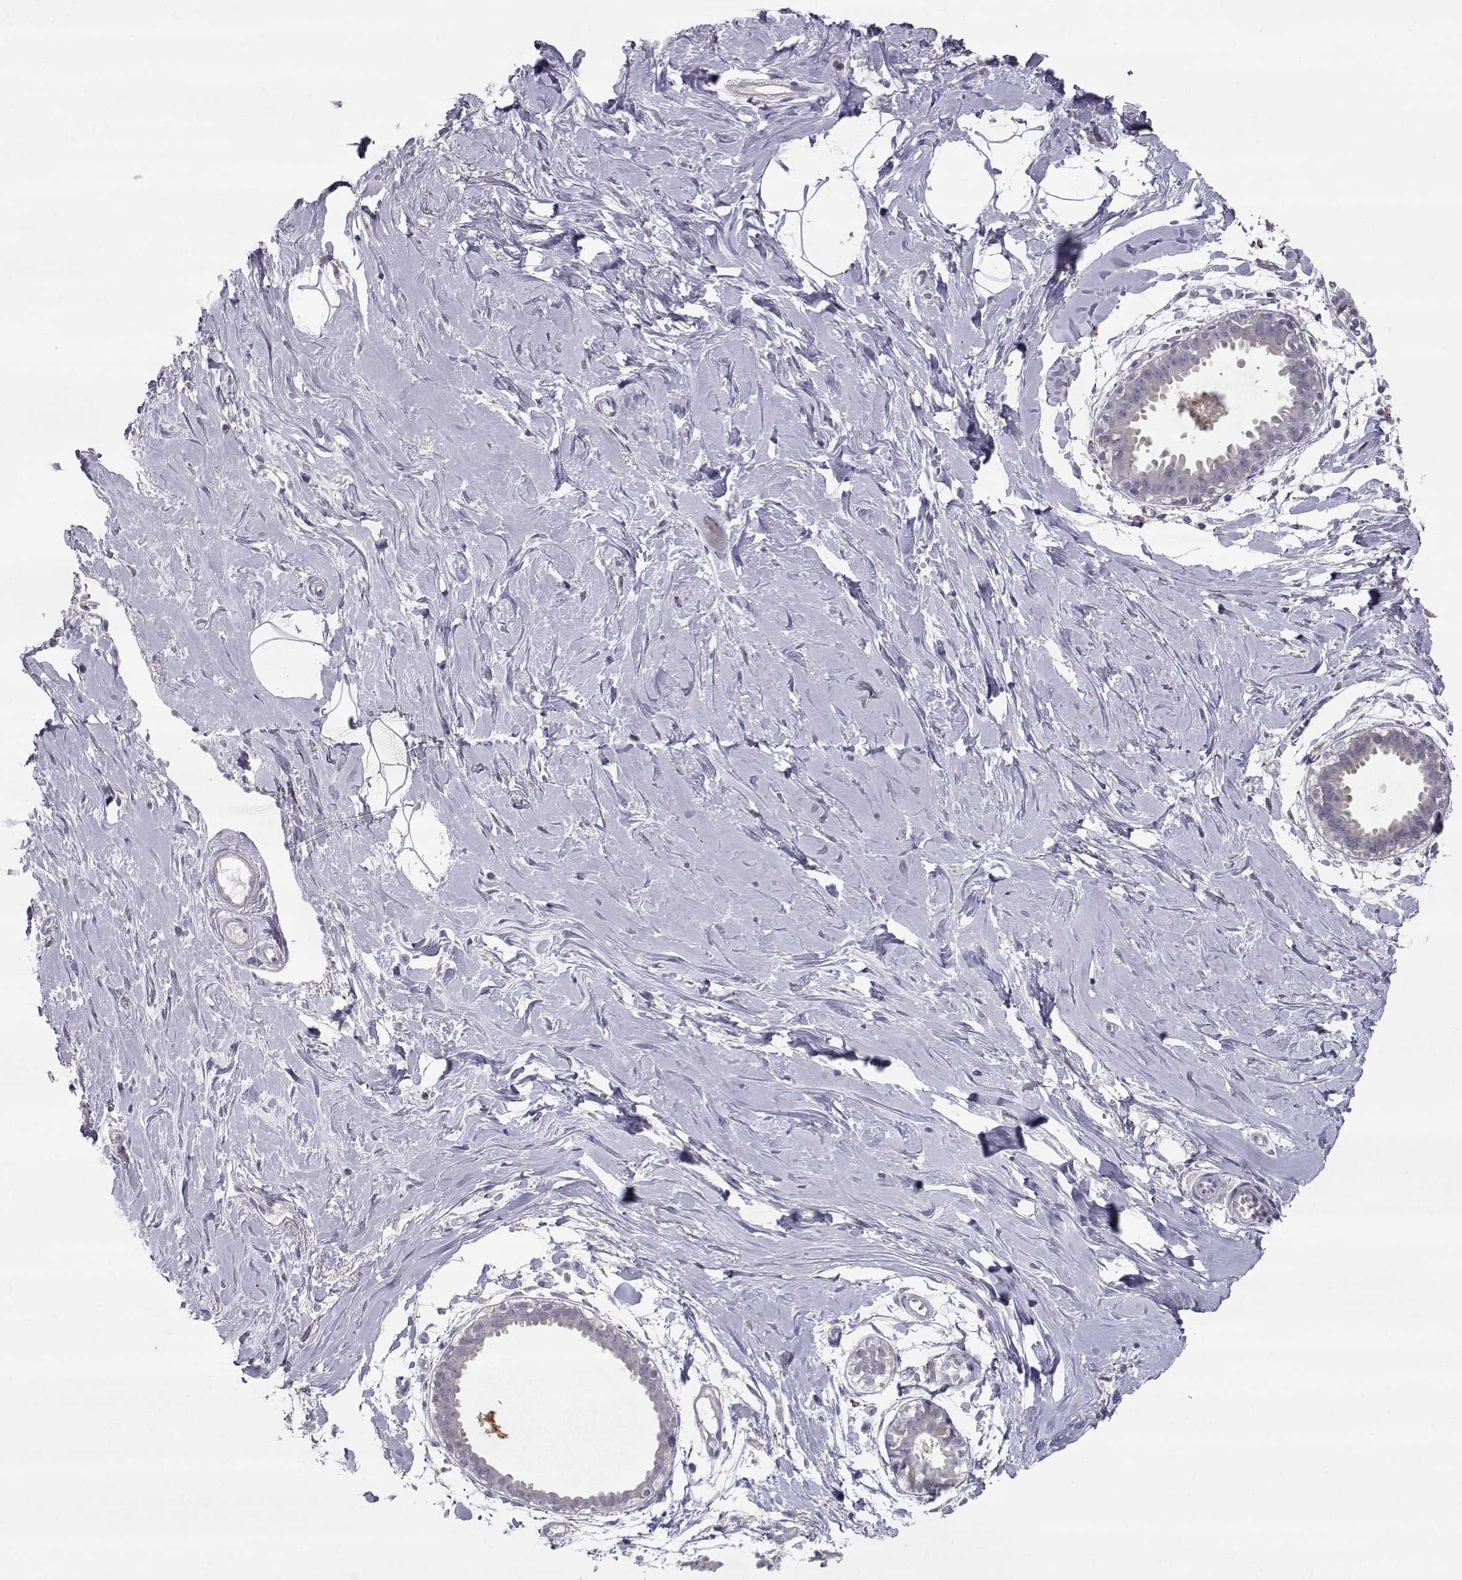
{"staining": {"intensity": "negative", "quantity": "none", "location": "none"}, "tissue": "breast", "cell_type": "Adipocytes", "image_type": "normal", "snomed": [{"axis": "morphology", "description": "Normal tissue, NOS"}, {"axis": "topography", "description": "Breast"}], "caption": "Adipocytes show no significant staining in benign breast. The staining is performed using DAB (3,3'-diaminobenzidine) brown chromogen with nuclei counter-stained in using hematoxylin.", "gene": "NPVF", "patient": {"sex": "female", "age": 49}}